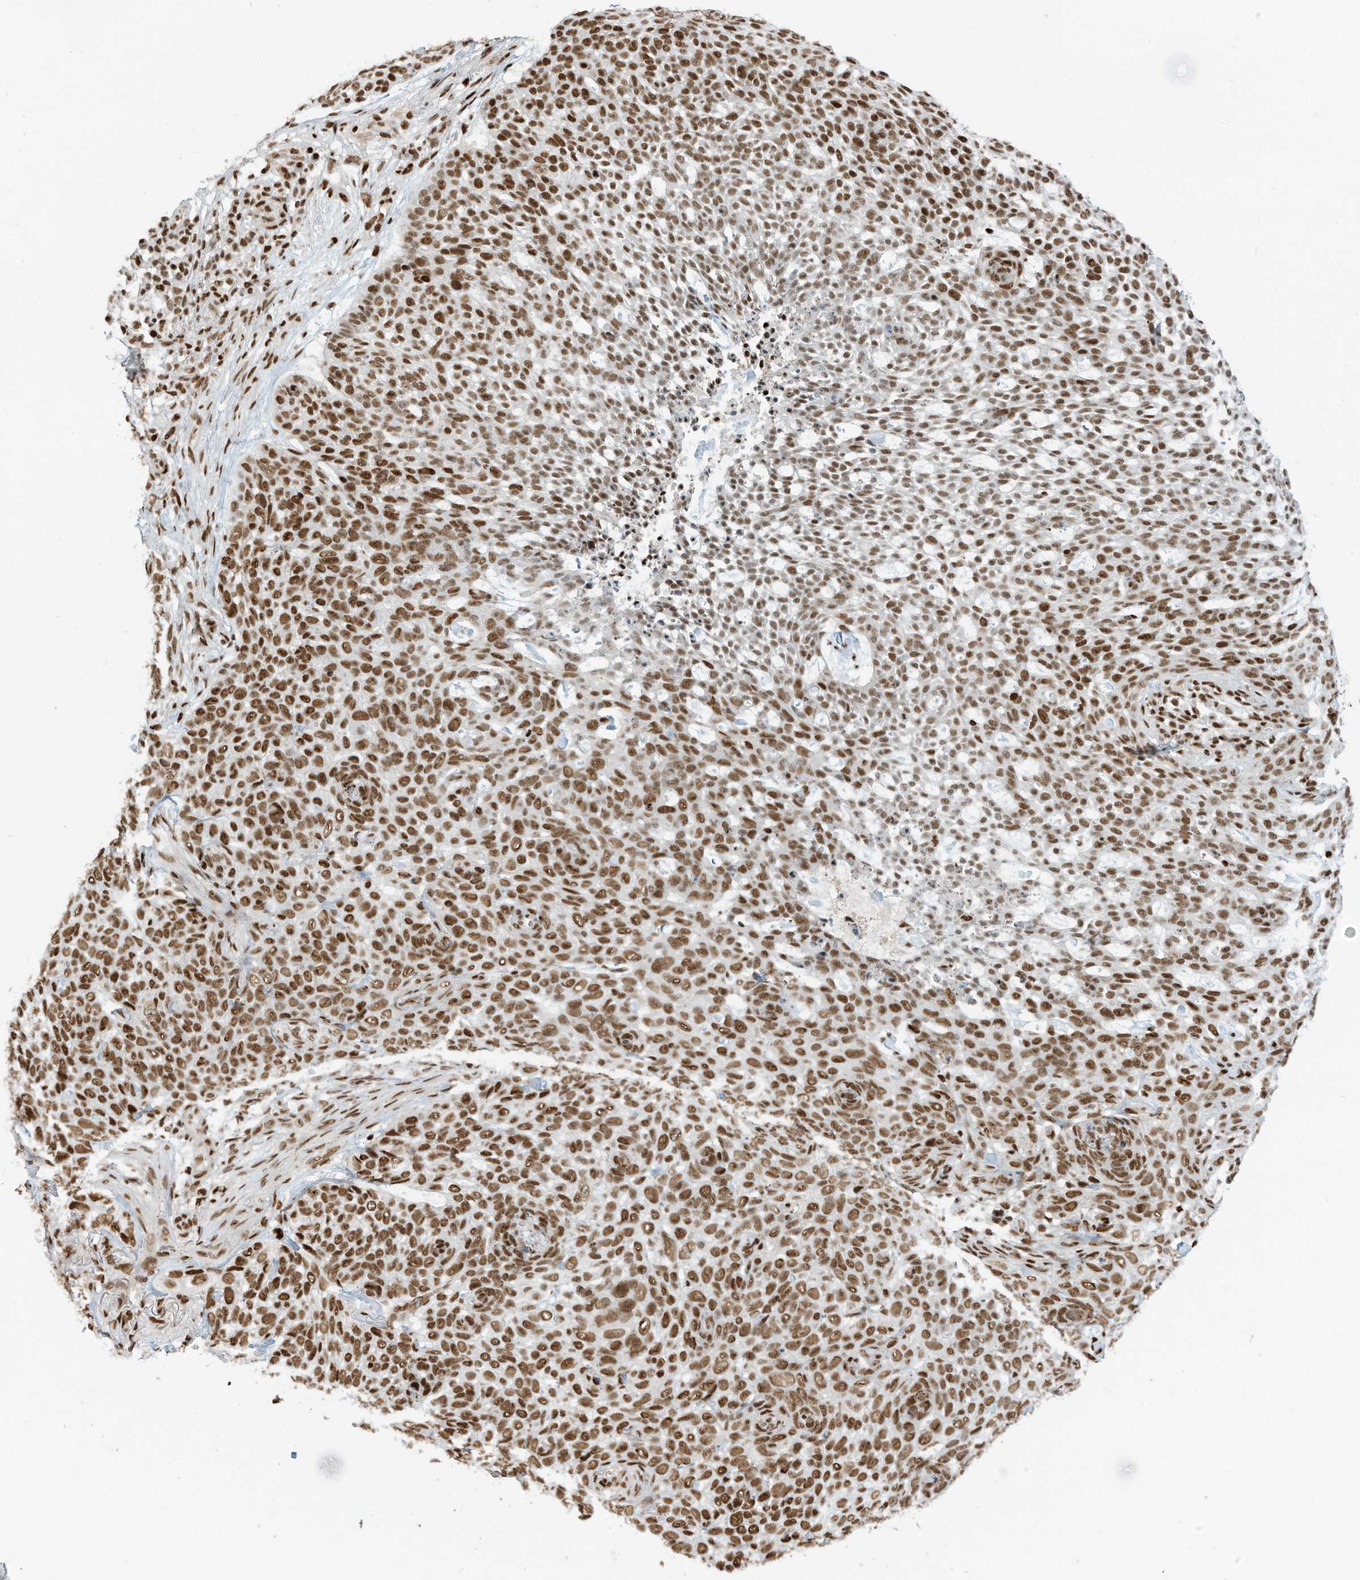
{"staining": {"intensity": "moderate", "quantity": ">75%", "location": "nuclear"}, "tissue": "skin cancer", "cell_type": "Tumor cells", "image_type": "cancer", "snomed": [{"axis": "morphology", "description": "Basal cell carcinoma"}, {"axis": "topography", "description": "Skin"}], "caption": "A high-resolution micrograph shows immunohistochemistry (IHC) staining of skin basal cell carcinoma, which reveals moderate nuclear staining in about >75% of tumor cells. (DAB = brown stain, brightfield microscopy at high magnification).", "gene": "SAMD15", "patient": {"sex": "female", "age": 64}}